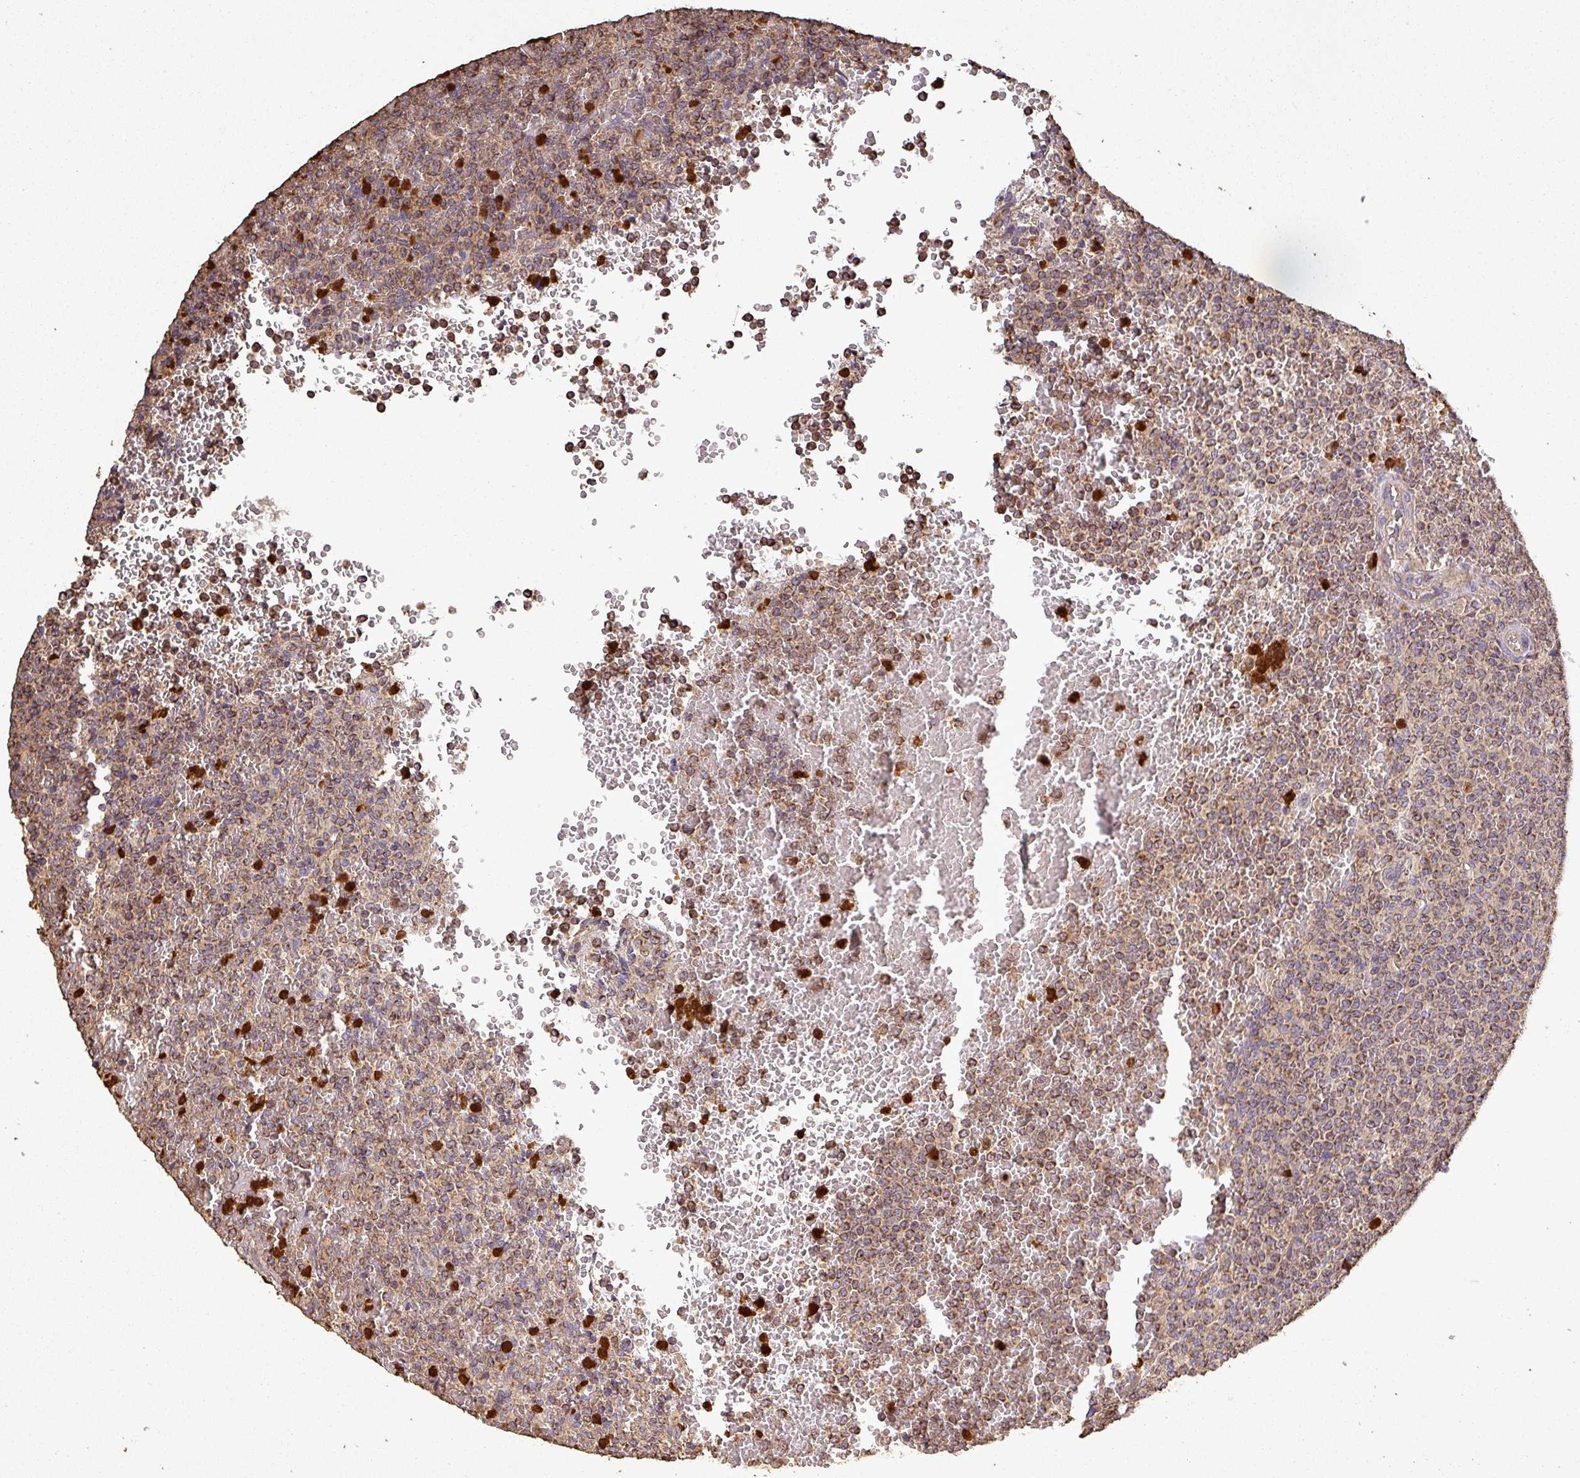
{"staining": {"intensity": "moderate", "quantity": ">75%", "location": "cytoplasmic/membranous"}, "tissue": "lymphoma", "cell_type": "Tumor cells", "image_type": "cancer", "snomed": [{"axis": "morphology", "description": "Malignant lymphoma, non-Hodgkin's type, Low grade"}, {"axis": "topography", "description": "Spleen"}], "caption": "Protein analysis of lymphoma tissue demonstrates moderate cytoplasmic/membranous positivity in about >75% of tumor cells. (DAB IHC with brightfield microscopy, high magnification).", "gene": "PLEKHM1", "patient": {"sex": "male", "age": 60}}